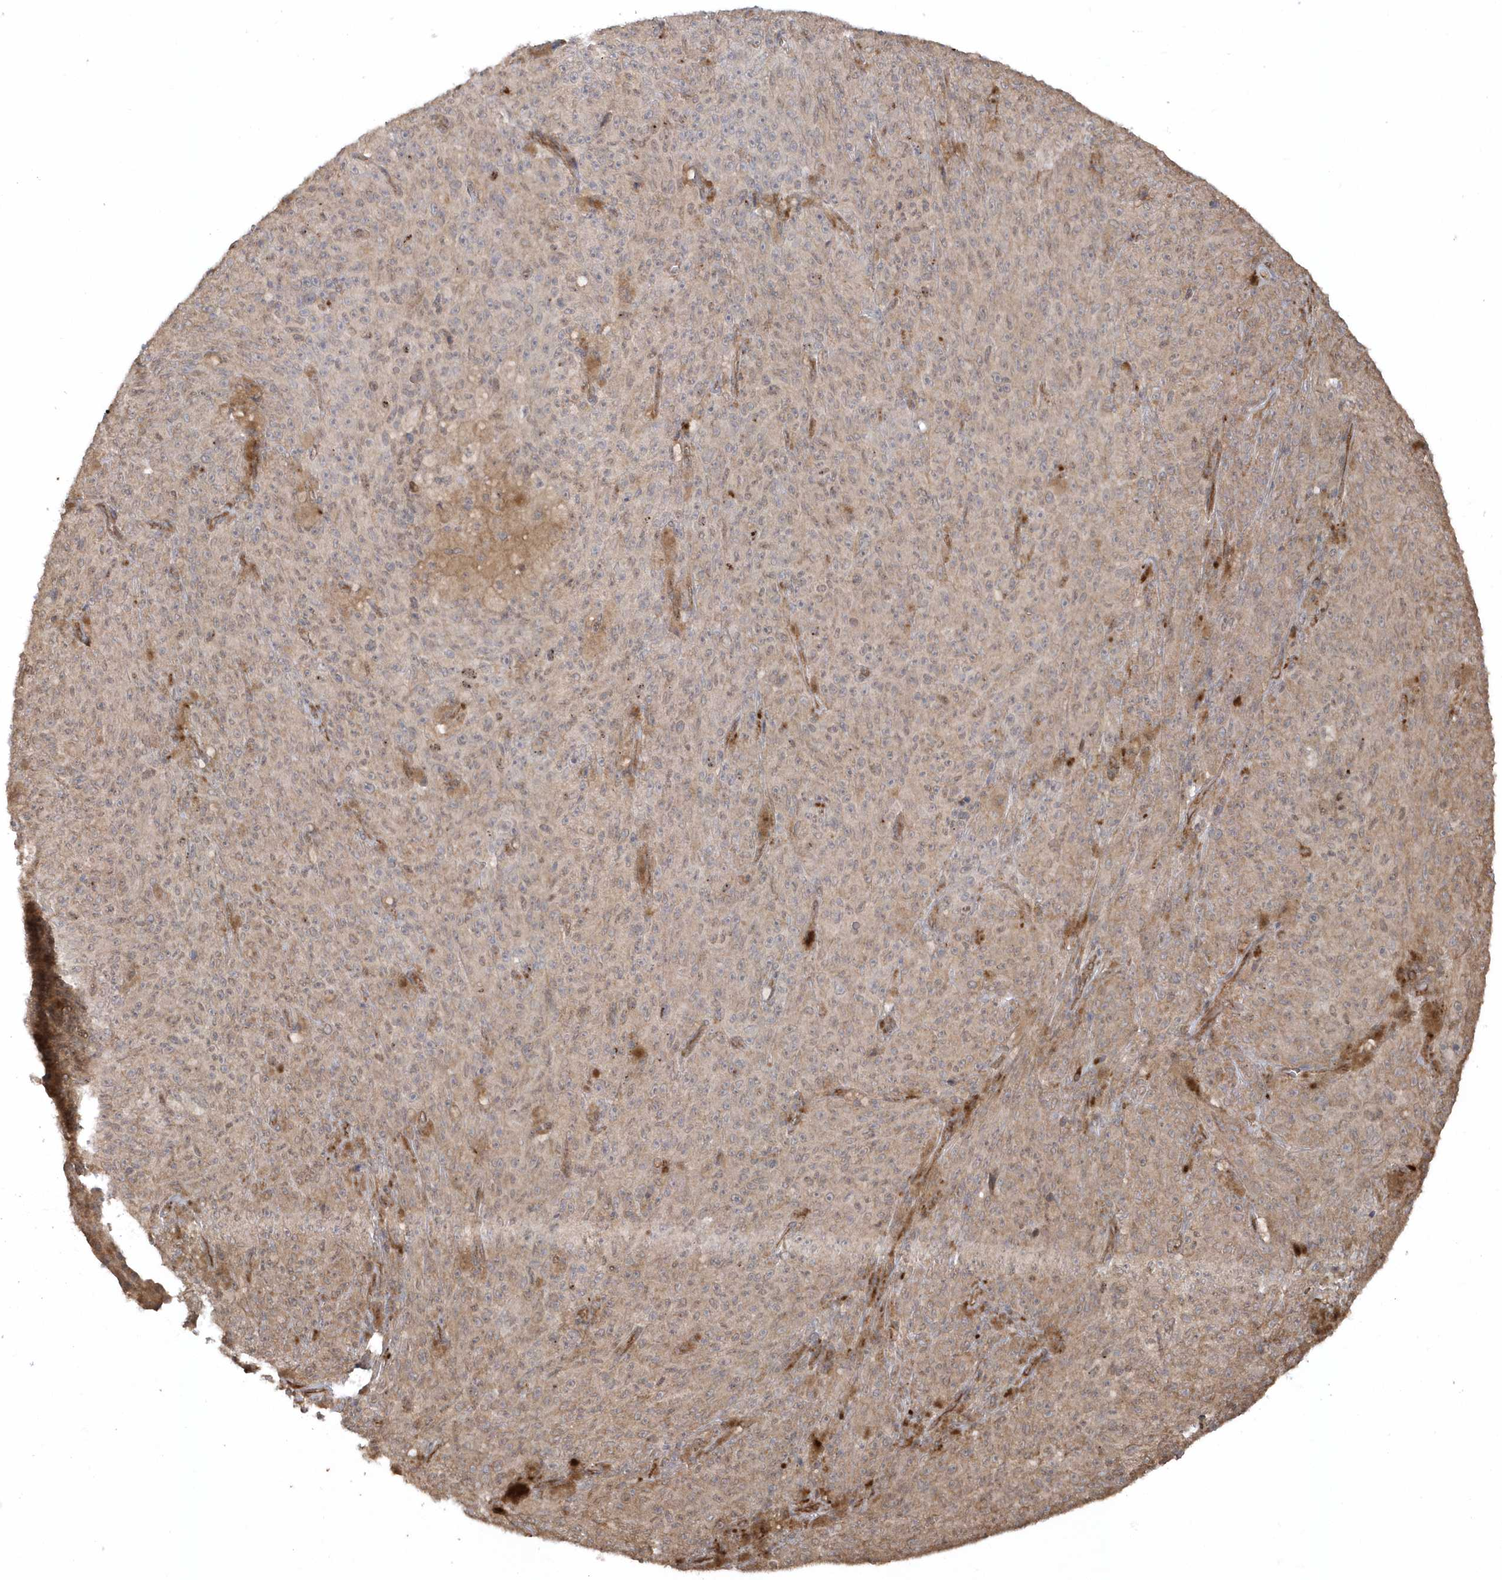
{"staining": {"intensity": "weak", "quantity": ">75%", "location": "cytoplasmic/membranous"}, "tissue": "melanoma", "cell_type": "Tumor cells", "image_type": "cancer", "snomed": [{"axis": "morphology", "description": "Malignant melanoma, NOS"}, {"axis": "topography", "description": "Skin"}], "caption": "IHC of human melanoma exhibits low levels of weak cytoplasmic/membranous expression in approximately >75% of tumor cells.", "gene": "HERPUD1", "patient": {"sex": "female", "age": 82}}